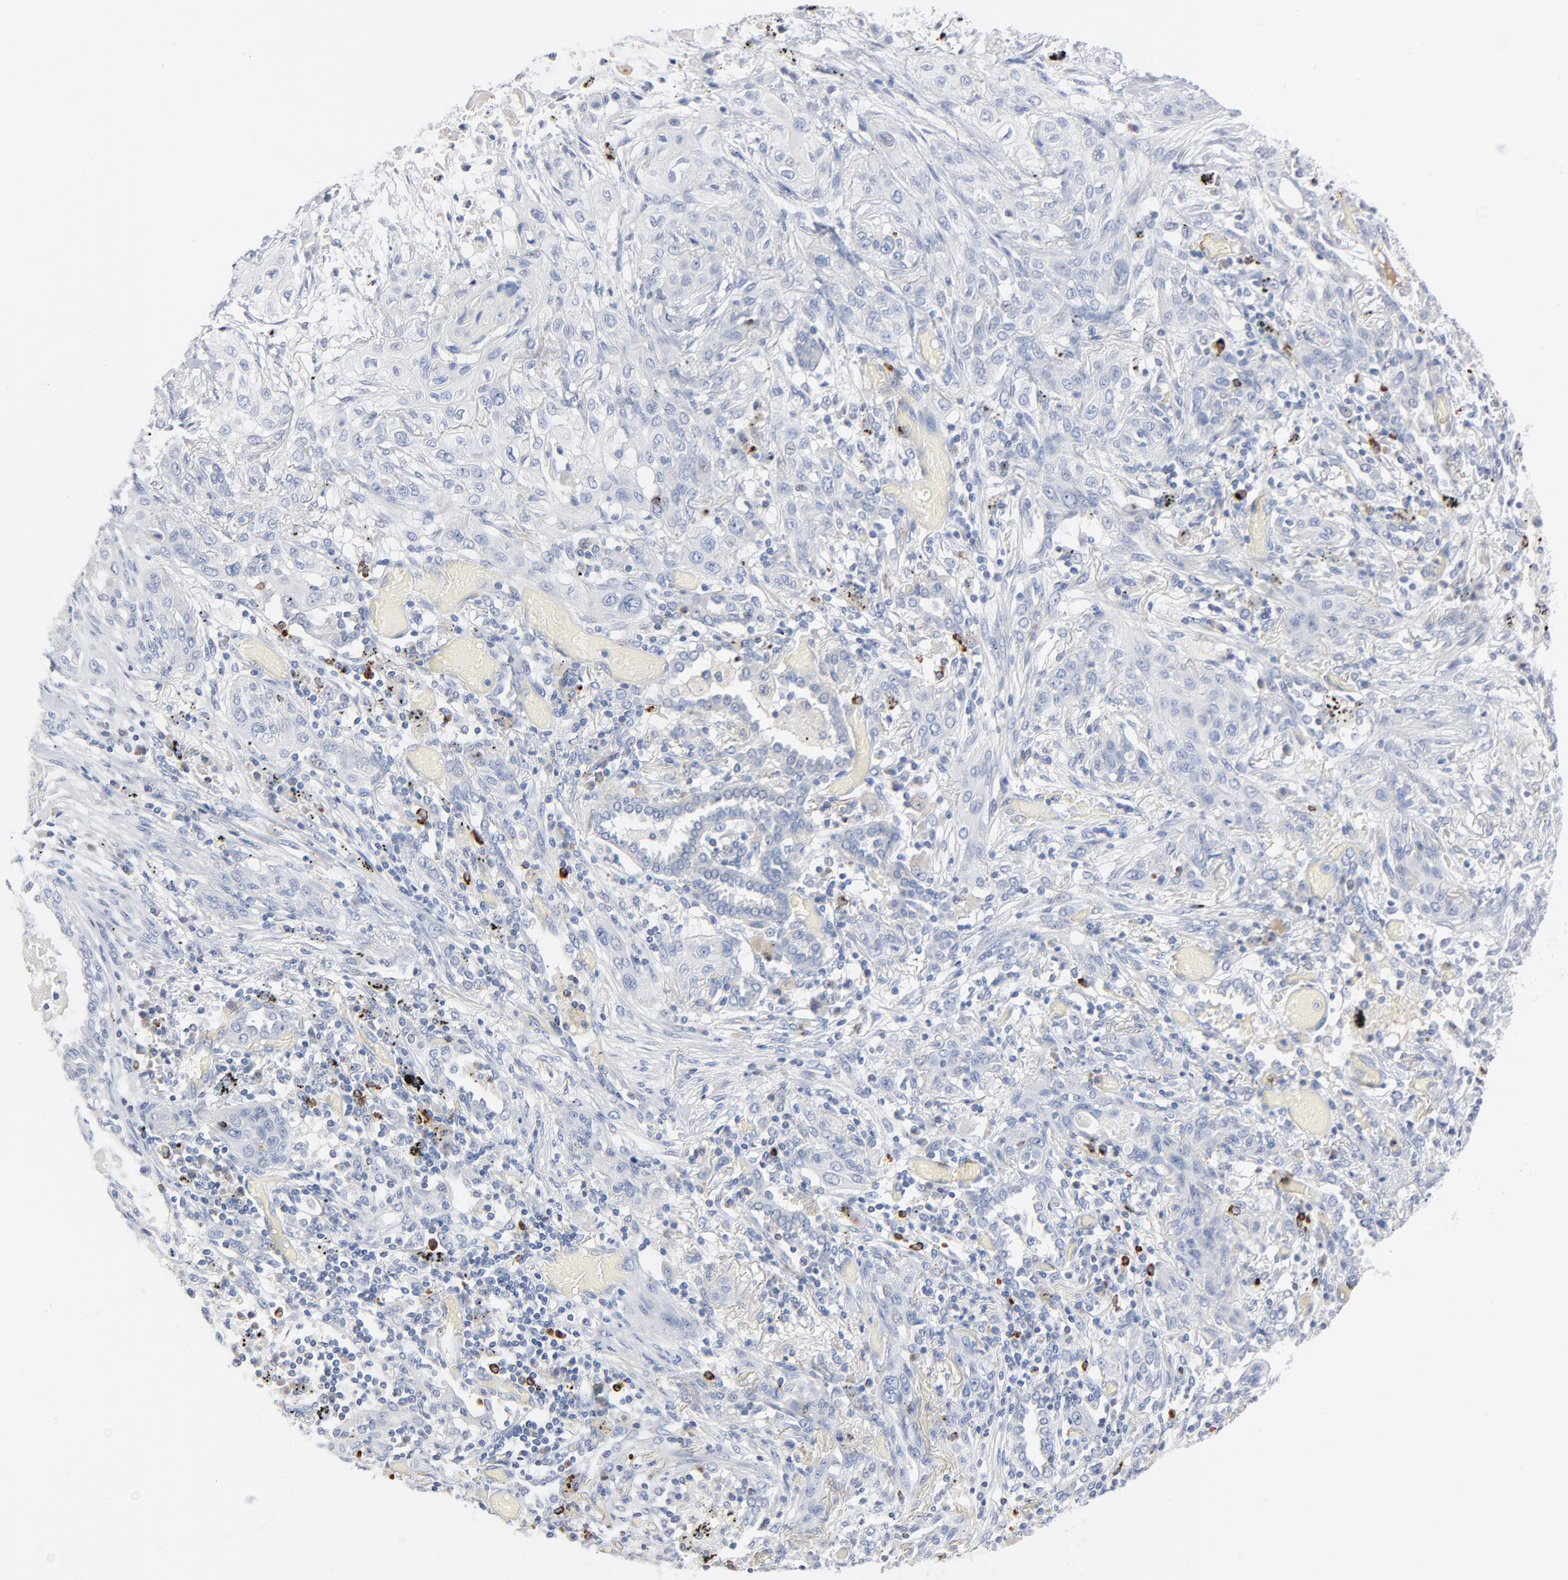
{"staining": {"intensity": "negative", "quantity": "none", "location": "none"}, "tissue": "lung cancer", "cell_type": "Tumor cells", "image_type": "cancer", "snomed": [{"axis": "morphology", "description": "Squamous cell carcinoma, NOS"}, {"axis": "topography", "description": "Lung"}], "caption": "The micrograph reveals no staining of tumor cells in squamous cell carcinoma (lung).", "gene": "GZMB", "patient": {"sex": "female", "age": 47}}